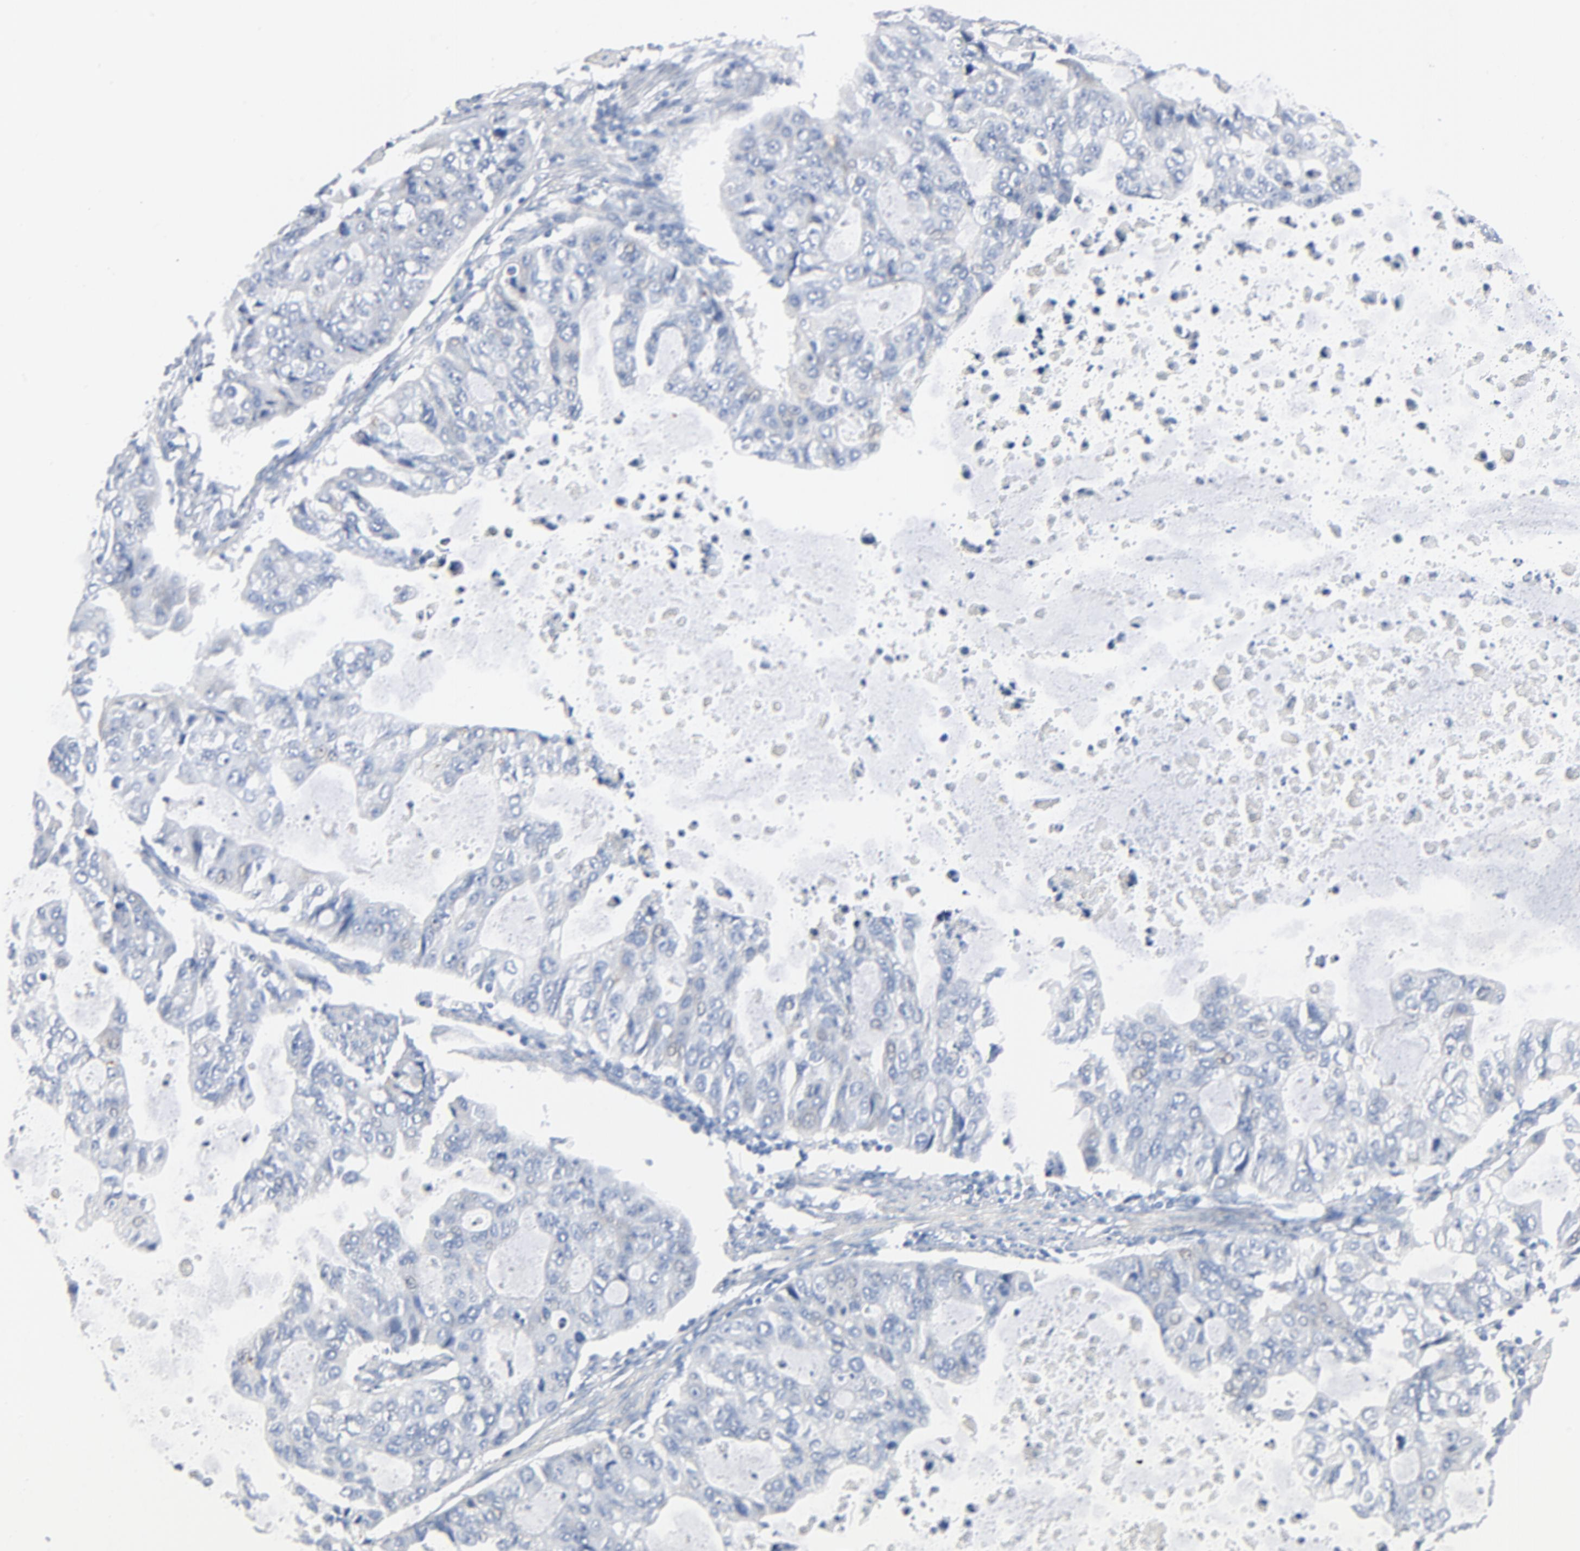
{"staining": {"intensity": "negative", "quantity": "none", "location": "none"}, "tissue": "stomach cancer", "cell_type": "Tumor cells", "image_type": "cancer", "snomed": [{"axis": "morphology", "description": "Adenocarcinoma, NOS"}, {"axis": "topography", "description": "Stomach, upper"}], "caption": "Micrograph shows no protein staining in tumor cells of stomach adenocarcinoma tissue. (Stains: DAB (3,3'-diaminobenzidine) immunohistochemistry (IHC) with hematoxylin counter stain, Microscopy: brightfield microscopy at high magnification).", "gene": "IFT43", "patient": {"sex": "female", "age": 52}}